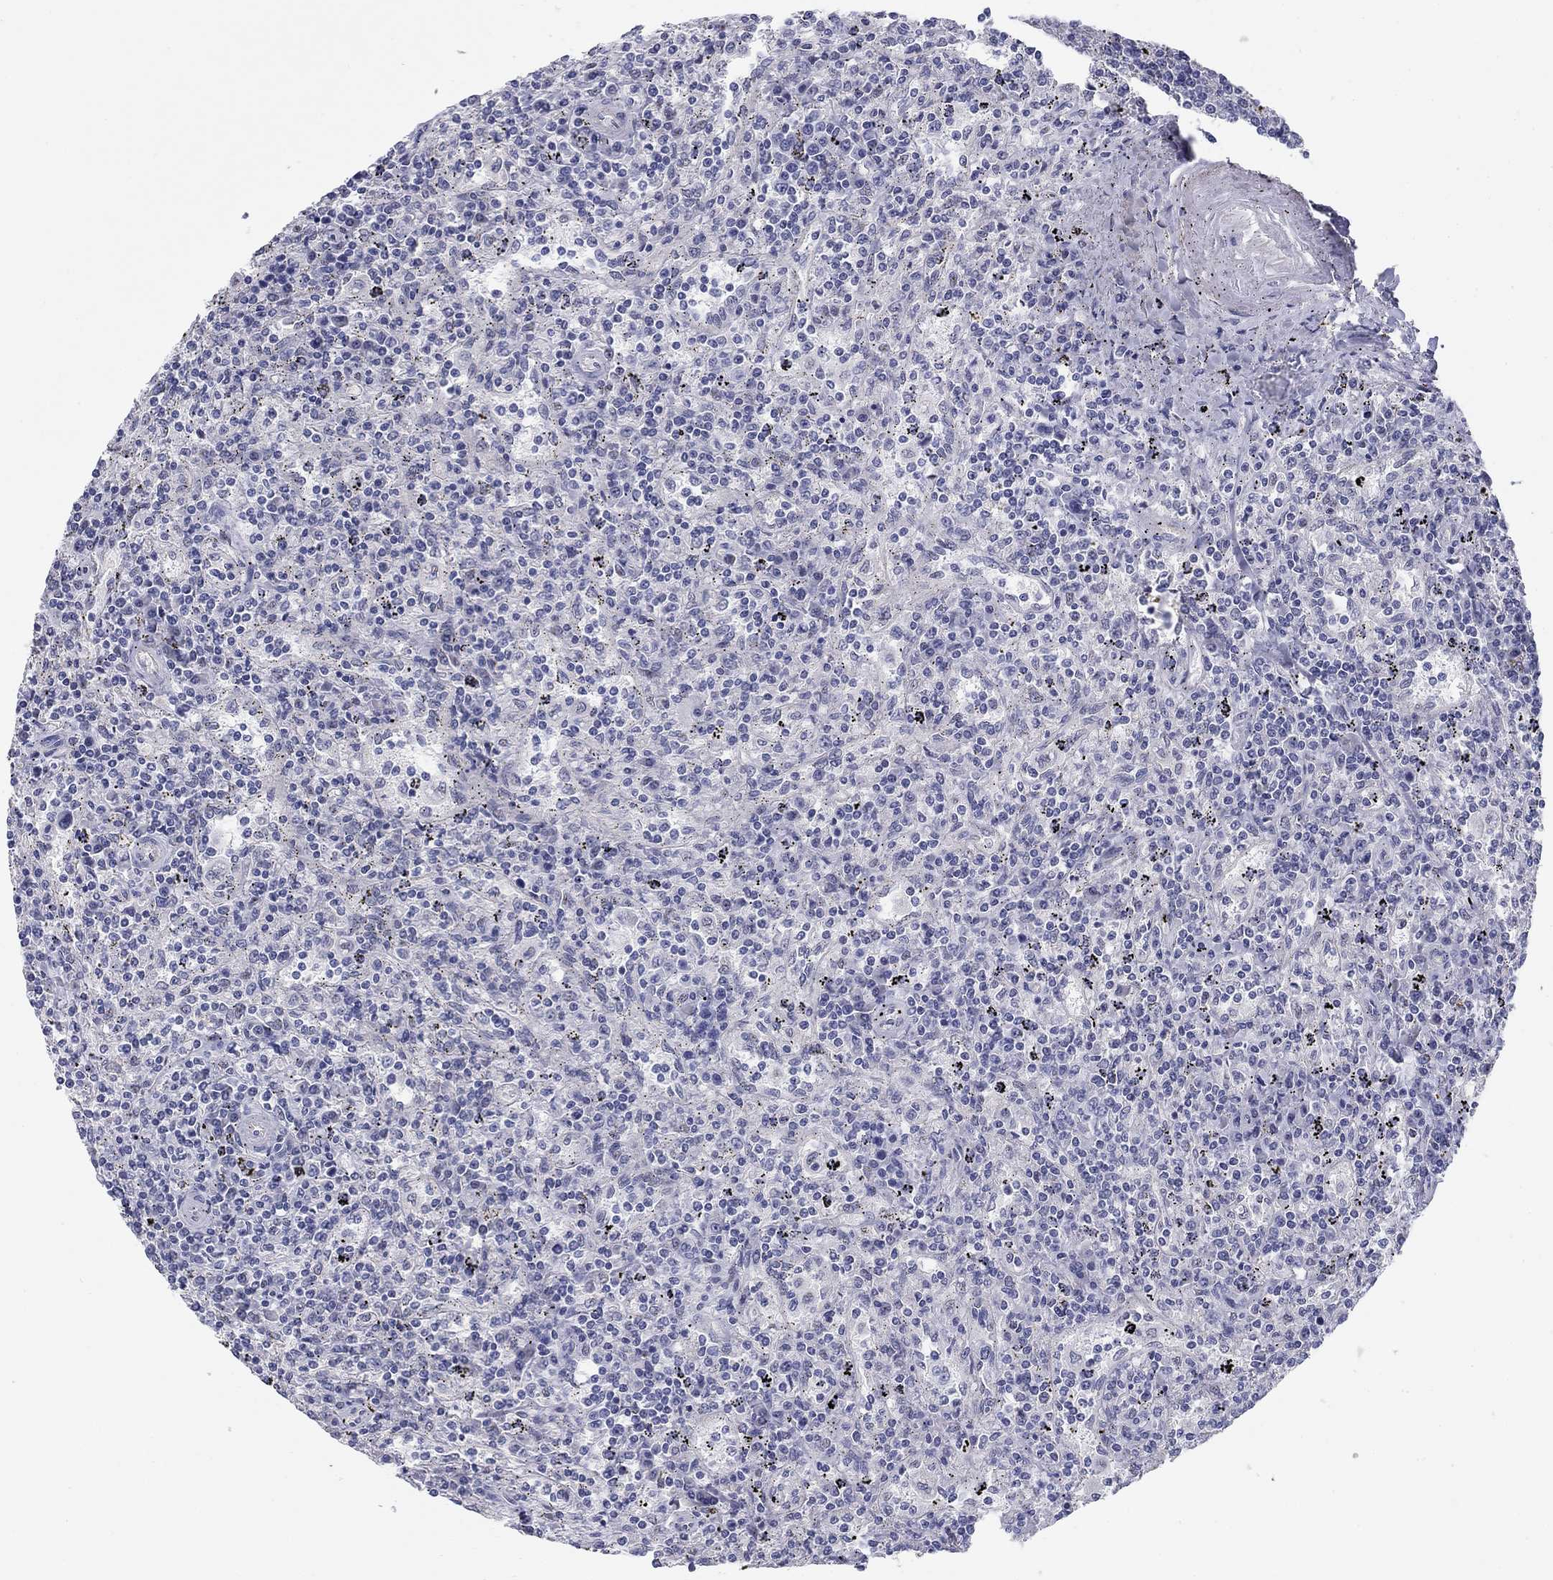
{"staining": {"intensity": "negative", "quantity": "none", "location": "none"}, "tissue": "lymphoma", "cell_type": "Tumor cells", "image_type": "cancer", "snomed": [{"axis": "morphology", "description": "Malignant lymphoma, non-Hodgkin's type, Low grade"}, {"axis": "topography", "description": "Spleen"}], "caption": "A histopathology image of low-grade malignant lymphoma, non-Hodgkin's type stained for a protein reveals no brown staining in tumor cells. Brightfield microscopy of immunohistochemistry (IHC) stained with DAB (3,3'-diaminobenzidine) (brown) and hematoxylin (blue), captured at high magnification.", "gene": "SEPTIN3", "patient": {"sex": "male", "age": 62}}